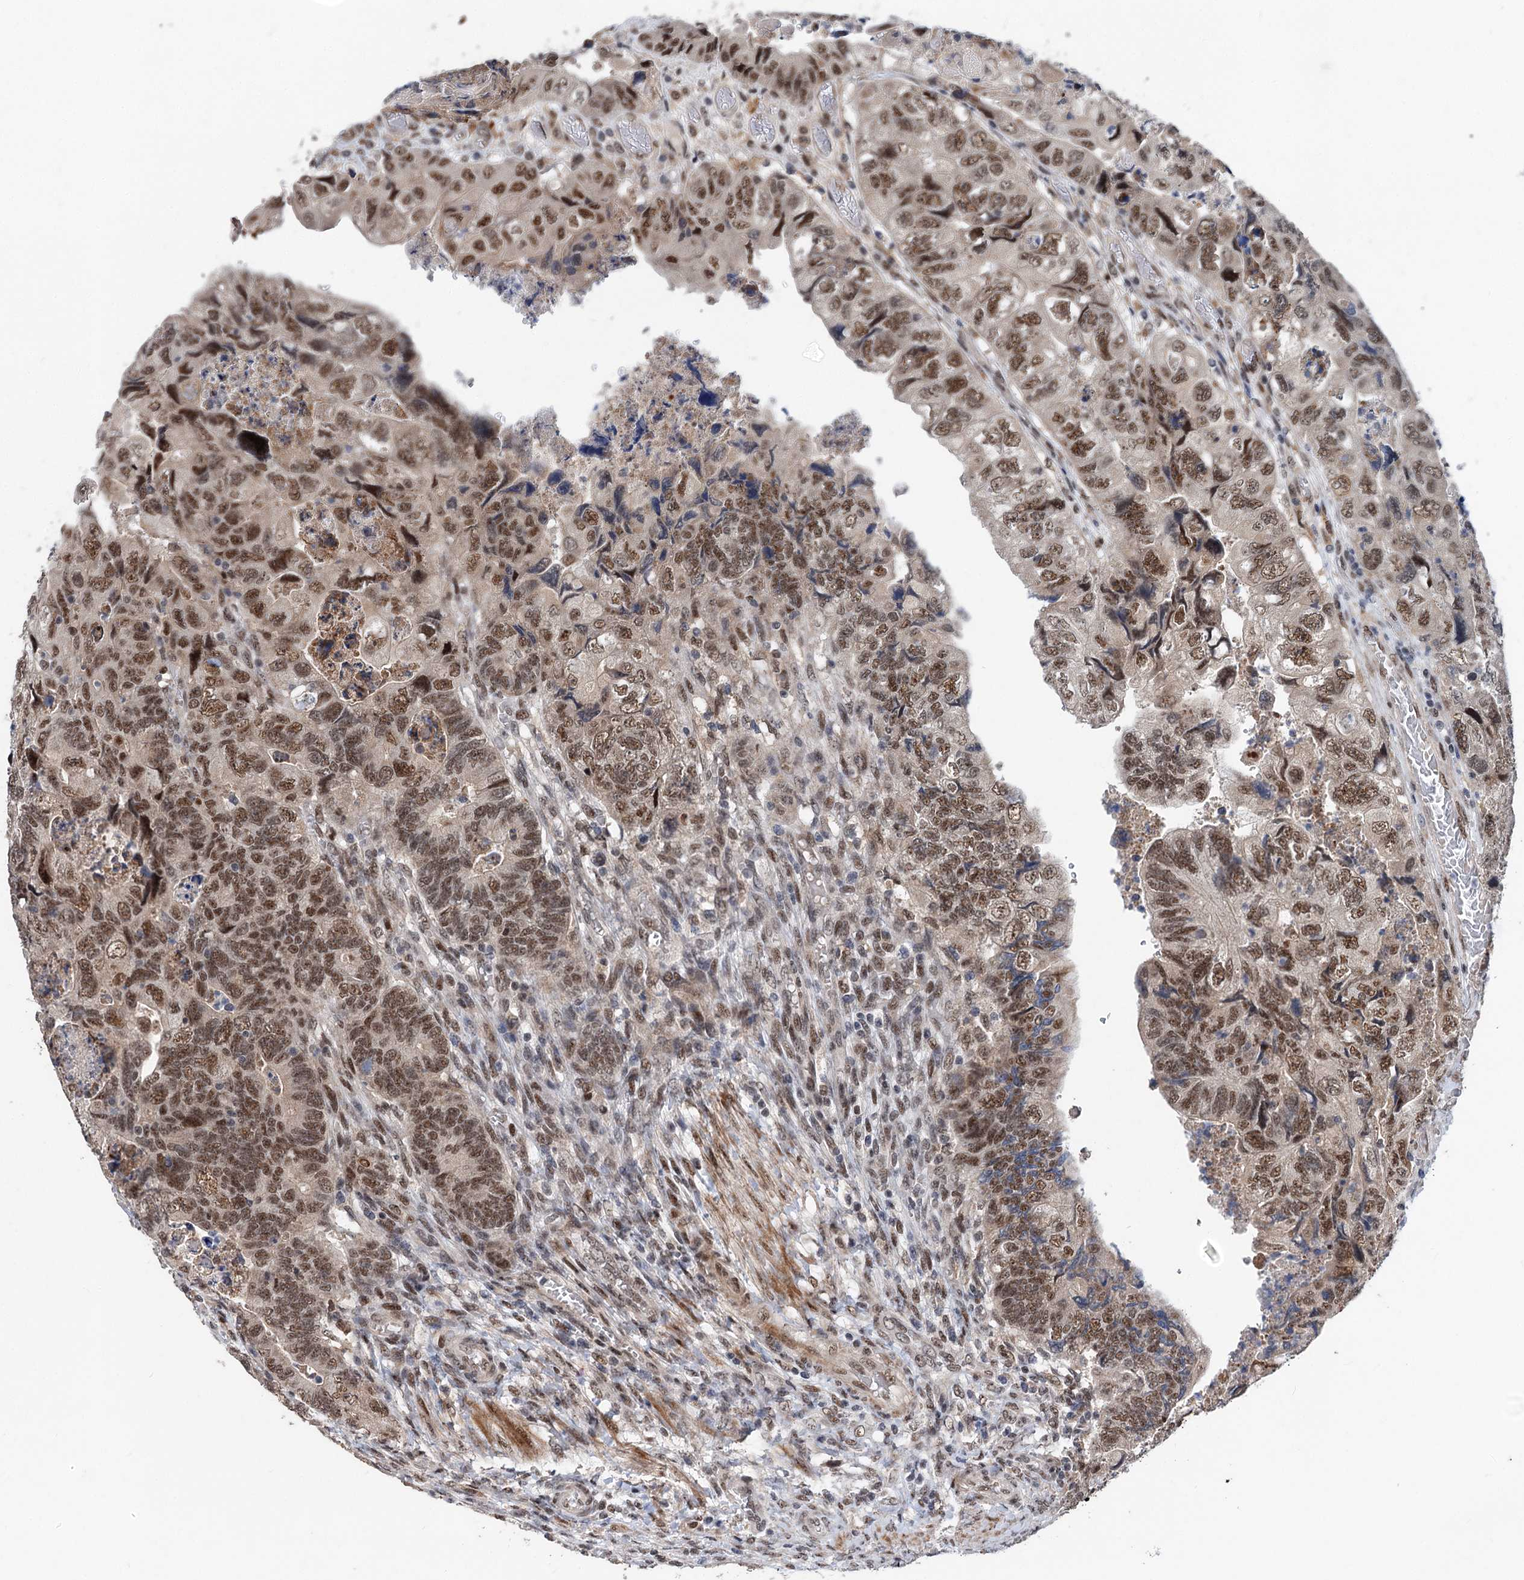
{"staining": {"intensity": "moderate", "quantity": ">75%", "location": "nuclear"}, "tissue": "colorectal cancer", "cell_type": "Tumor cells", "image_type": "cancer", "snomed": [{"axis": "morphology", "description": "Adenocarcinoma, NOS"}, {"axis": "topography", "description": "Rectum"}], "caption": "Protein positivity by IHC displays moderate nuclear staining in about >75% of tumor cells in colorectal cancer (adenocarcinoma). The staining is performed using DAB (3,3'-diaminobenzidine) brown chromogen to label protein expression. The nuclei are counter-stained blue using hematoxylin.", "gene": "PHF8", "patient": {"sex": "male", "age": 63}}